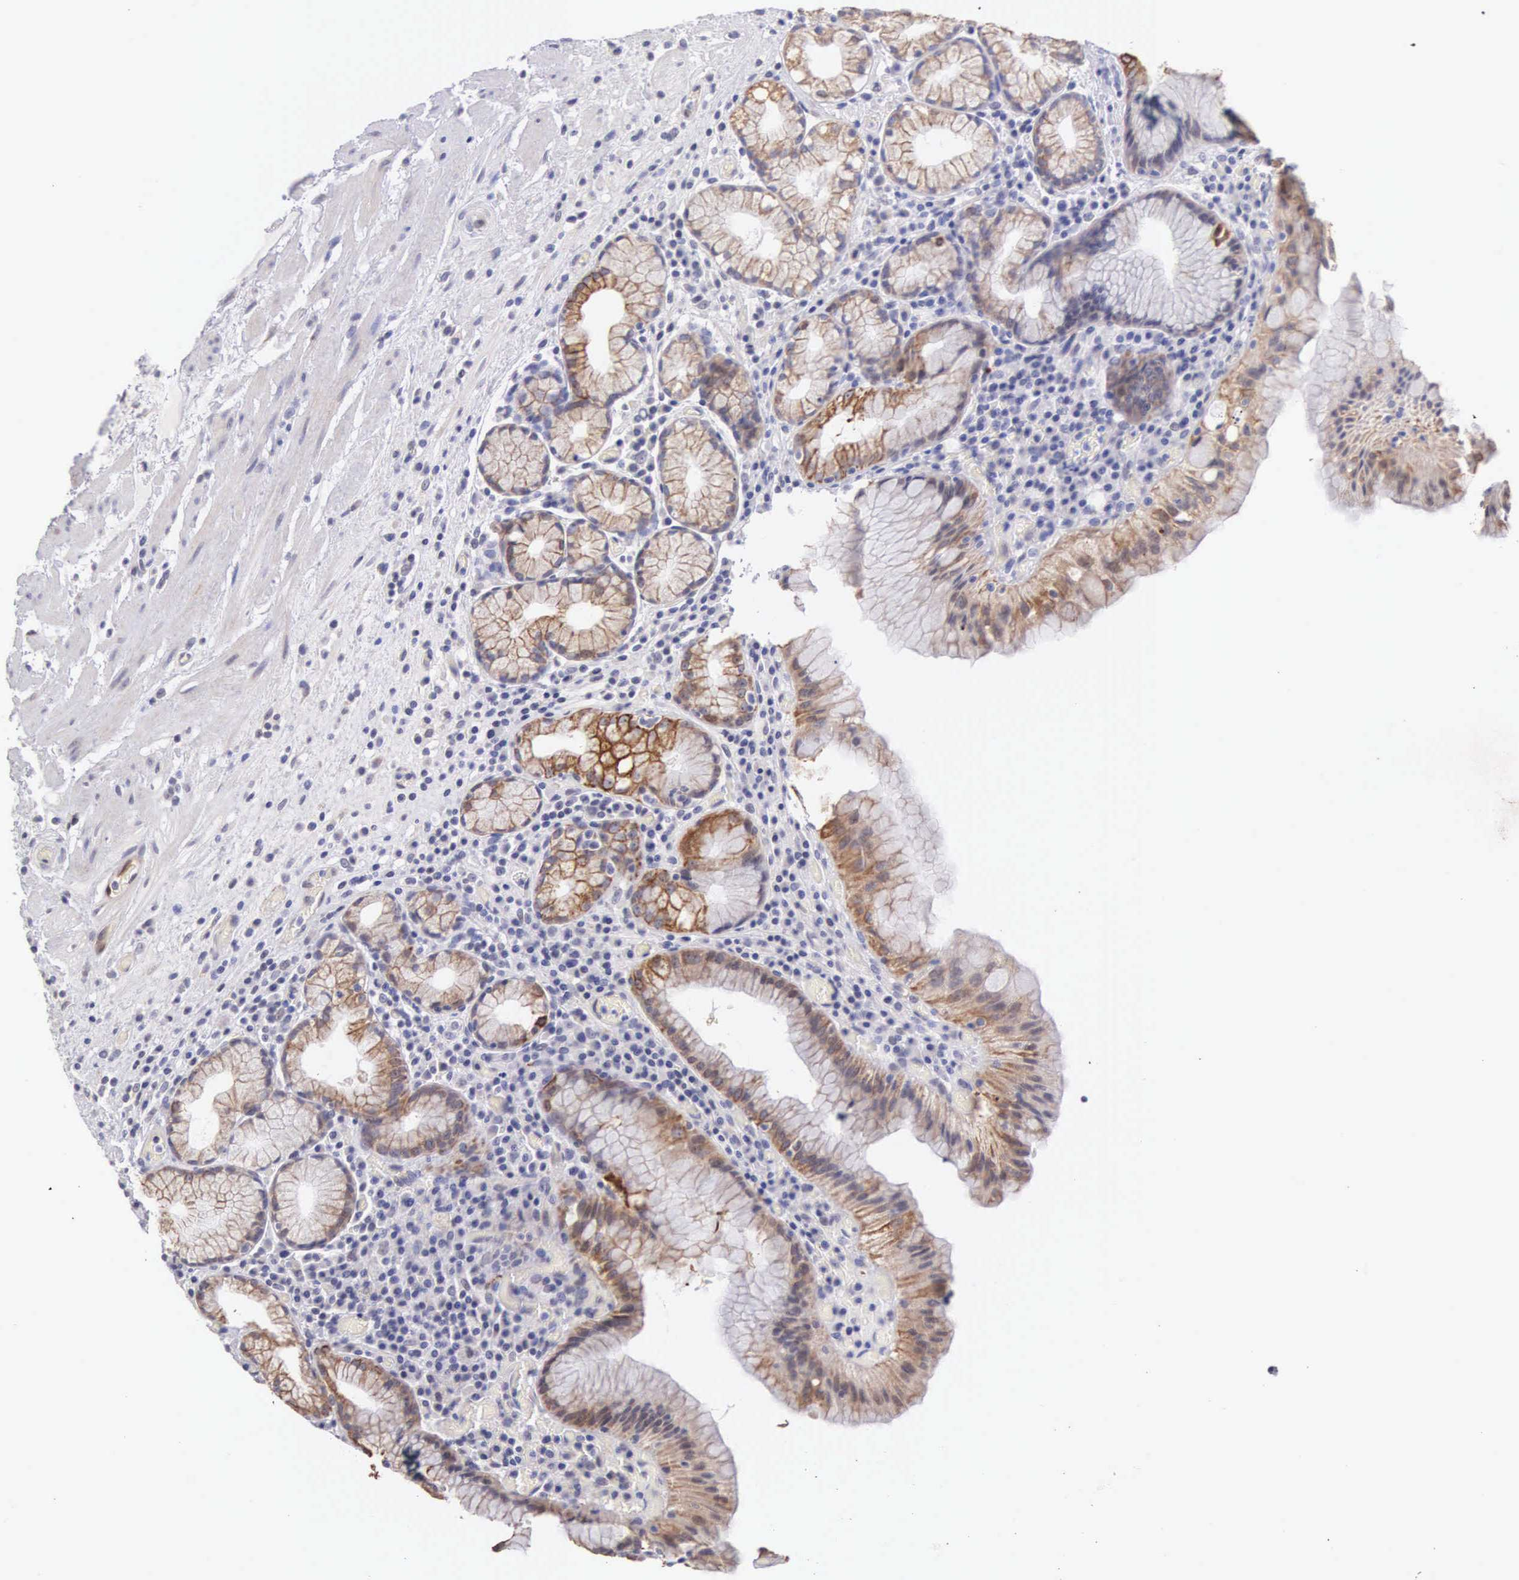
{"staining": {"intensity": "moderate", "quantity": ">75%", "location": "cytoplasmic/membranous"}, "tissue": "stomach", "cell_type": "Glandular cells", "image_type": "normal", "snomed": [{"axis": "morphology", "description": "Normal tissue, NOS"}, {"axis": "topography", "description": "Stomach, lower"}, {"axis": "topography", "description": "Duodenum"}], "caption": "Immunohistochemistry image of normal stomach: stomach stained using immunohistochemistry (IHC) demonstrates medium levels of moderate protein expression localized specifically in the cytoplasmic/membranous of glandular cells, appearing as a cytoplasmic/membranous brown color.", "gene": "PIR", "patient": {"sex": "male", "age": 84}}